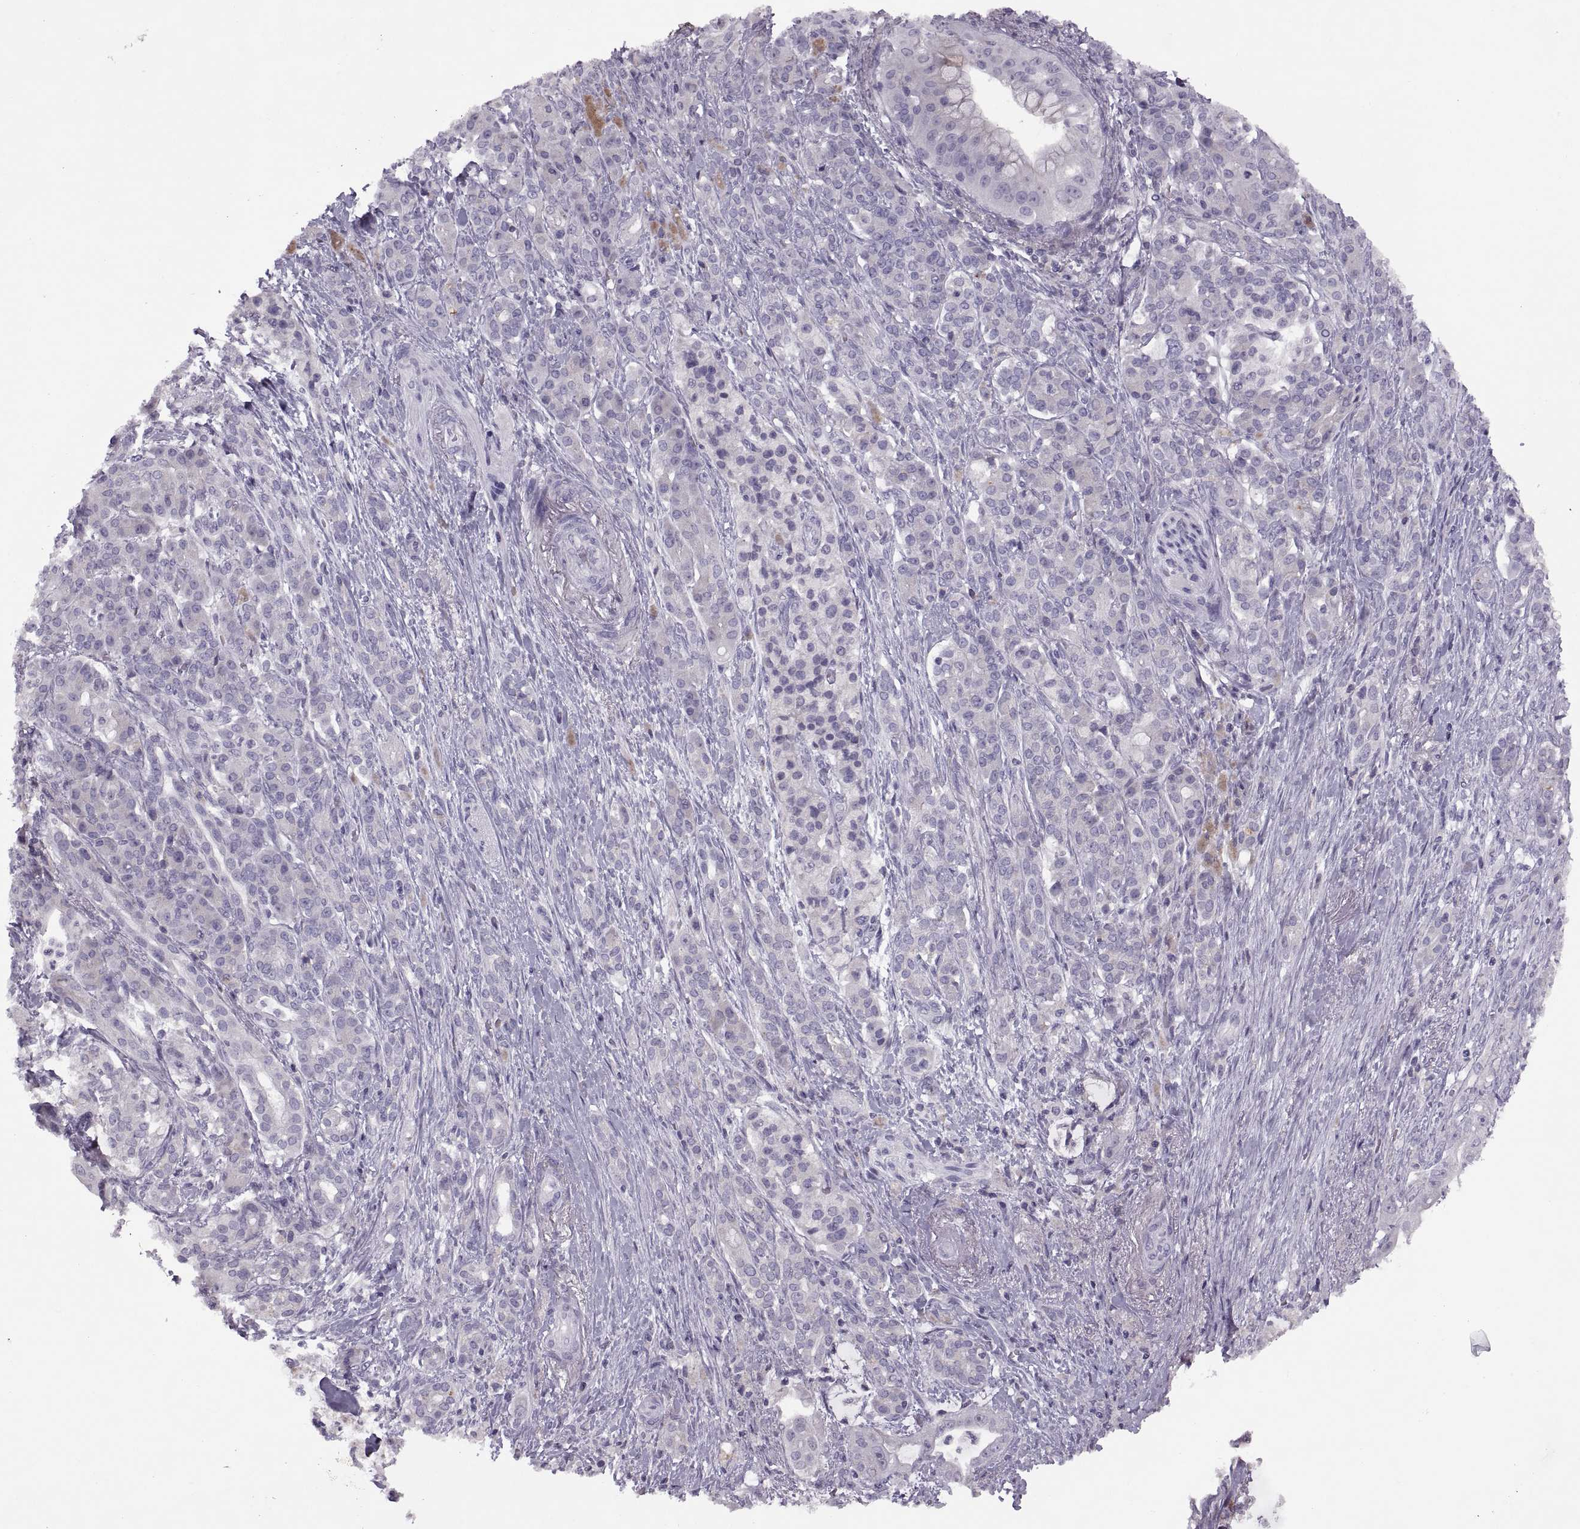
{"staining": {"intensity": "negative", "quantity": "none", "location": "none"}, "tissue": "pancreatic cancer", "cell_type": "Tumor cells", "image_type": "cancer", "snomed": [{"axis": "morphology", "description": "Normal tissue, NOS"}, {"axis": "morphology", "description": "Inflammation, NOS"}, {"axis": "morphology", "description": "Adenocarcinoma, NOS"}, {"axis": "topography", "description": "Pancreas"}], "caption": "The IHC photomicrograph has no significant positivity in tumor cells of adenocarcinoma (pancreatic) tissue. Brightfield microscopy of immunohistochemistry (IHC) stained with DAB (3,3'-diaminobenzidine) (brown) and hematoxylin (blue), captured at high magnification.", "gene": "RSPH6A", "patient": {"sex": "male", "age": 57}}